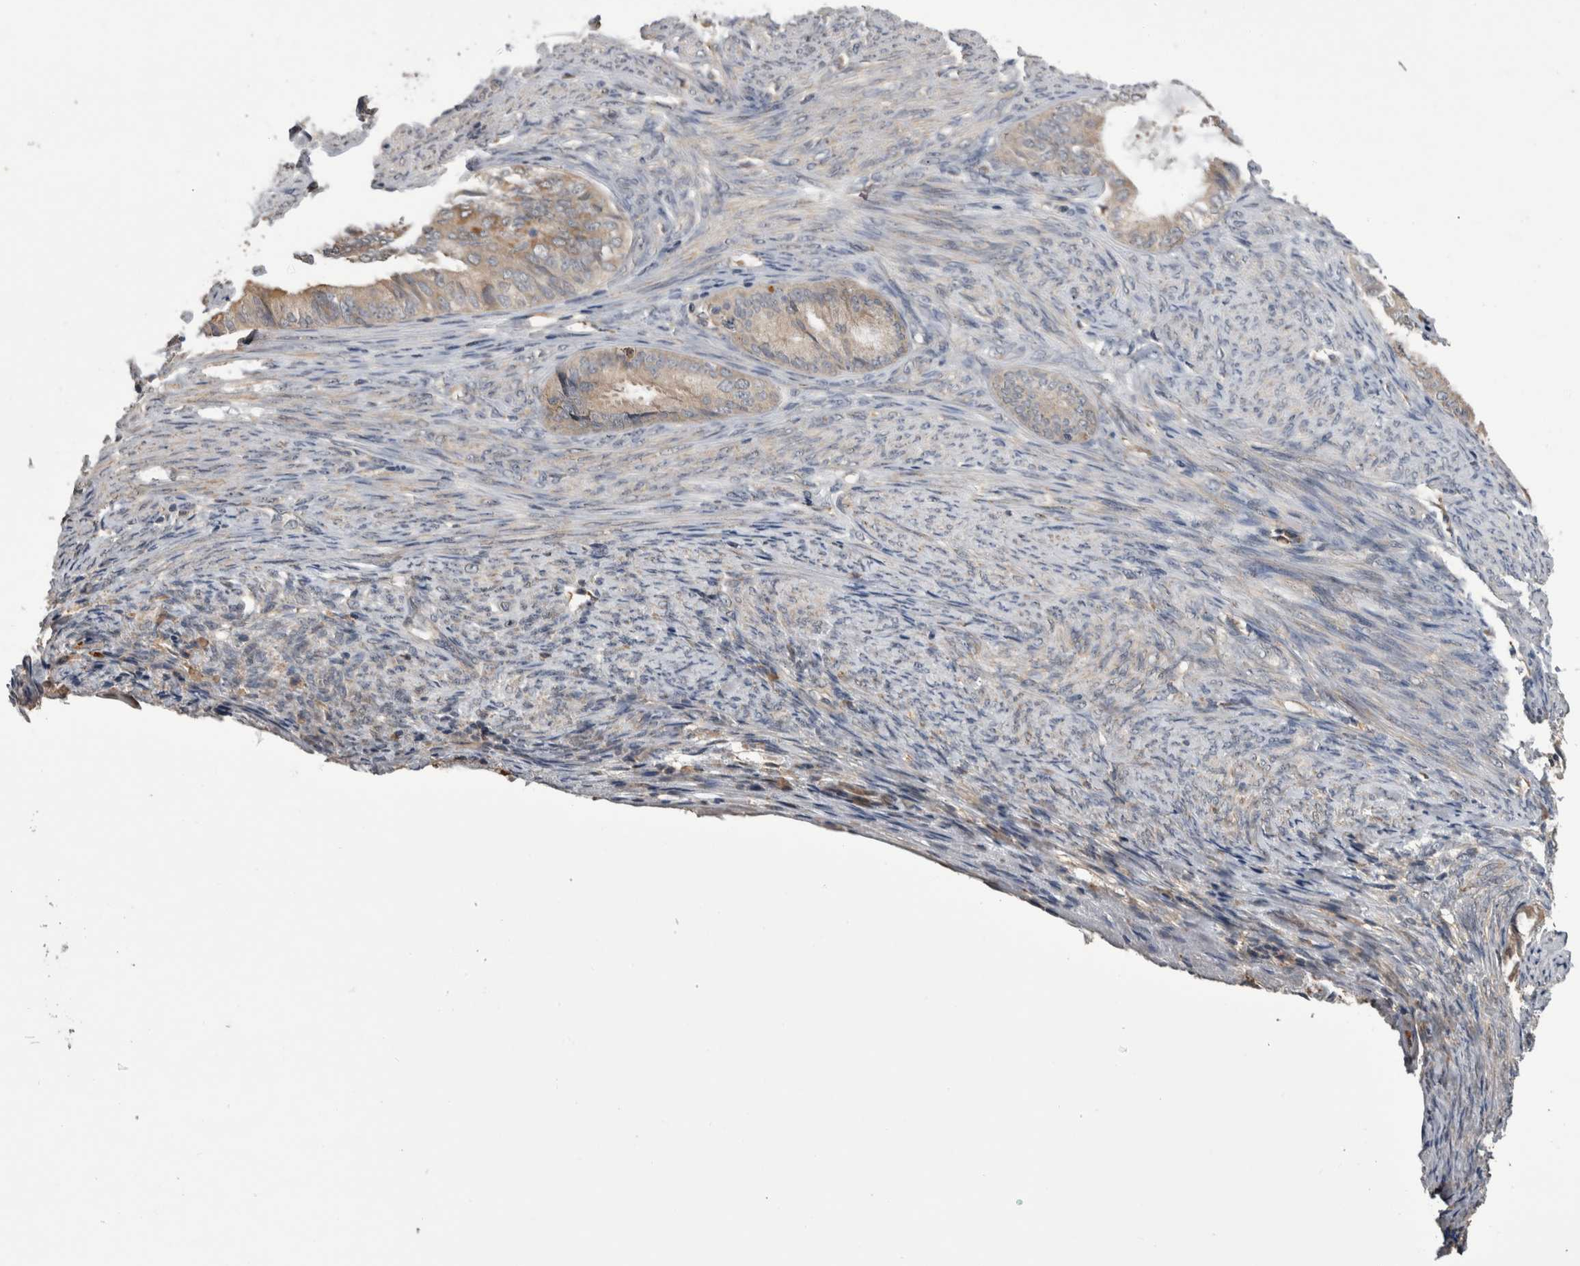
{"staining": {"intensity": "moderate", "quantity": "25%-75%", "location": "cytoplasmic/membranous"}, "tissue": "endometrial cancer", "cell_type": "Tumor cells", "image_type": "cancer", "snomed": [{"axis": "morphology", "description": "Adenocarcinoma, NOS"}, {"axis": "topography", "description": "Endometrium"}], "caption": "High-power microscopy captured an immunohistochemistry (IHC) photomicrograph of endometrial cancer, revealing moderate cytoplasmic/membranous expression in about 25%-75% of tumor cells.", "gene": "ANXA13", "patient": {"sex": "female", "age": 86}}